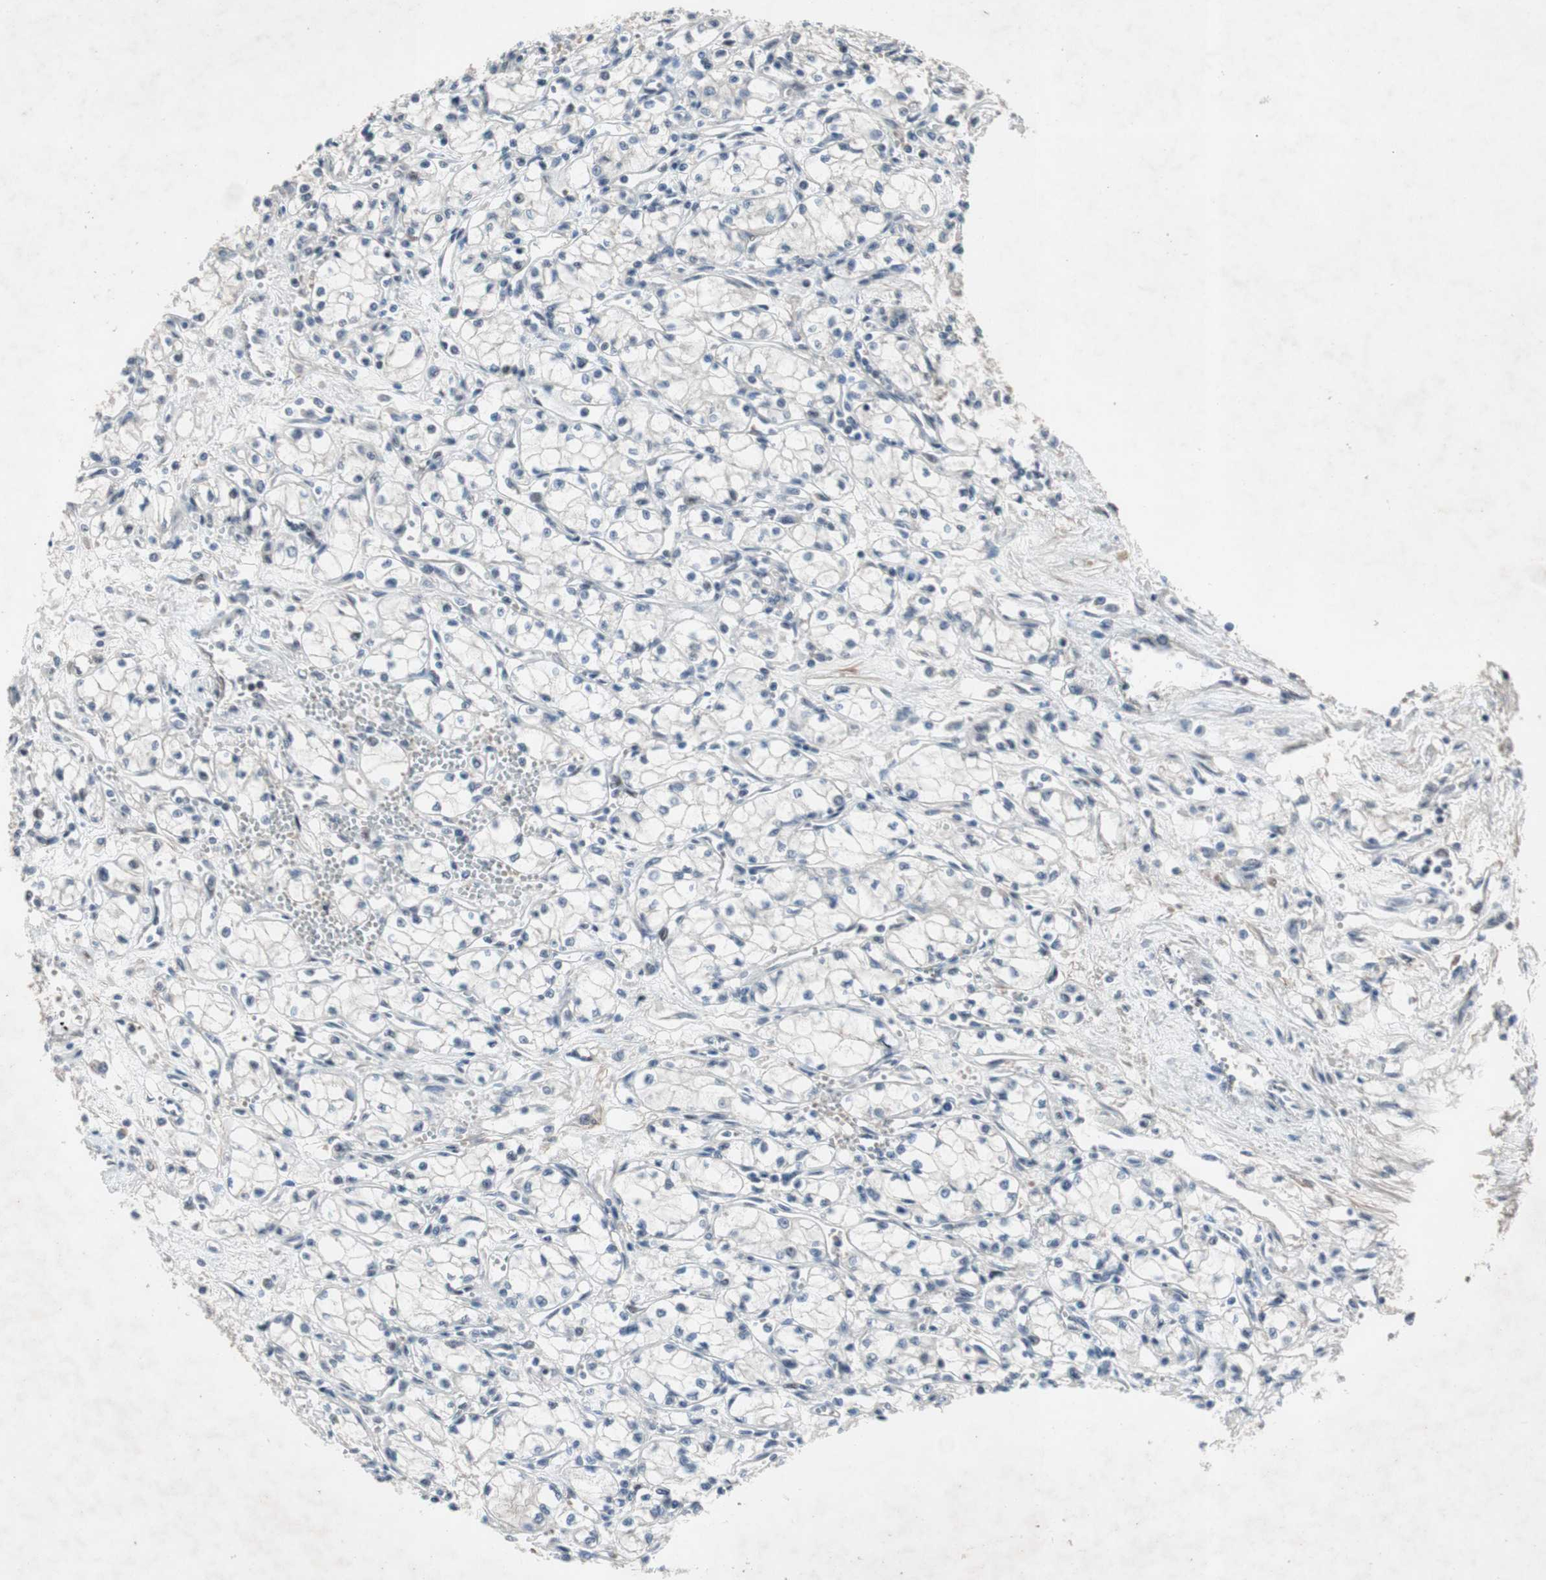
{"staining": {"intensity": "negative", "quantity": "none", "location": "none"}, "tissue": "renal cancer", "cell_type": "Tumor cells", "image_type": "cancer", "snomed": [{"axis": "morphology", "description": "Normal tissue, NOS"}, {"axis": "morphology", "description": "Adenocarcinoma, NOS"}, {"axis": "topography", "description": "Kidney"}], "caption": "Immunohistochemical staining of renal cancer reveals no significant staining in tumor cells.", "gene": "SOX7", "patient": {"sex": "male", "age": 59}}